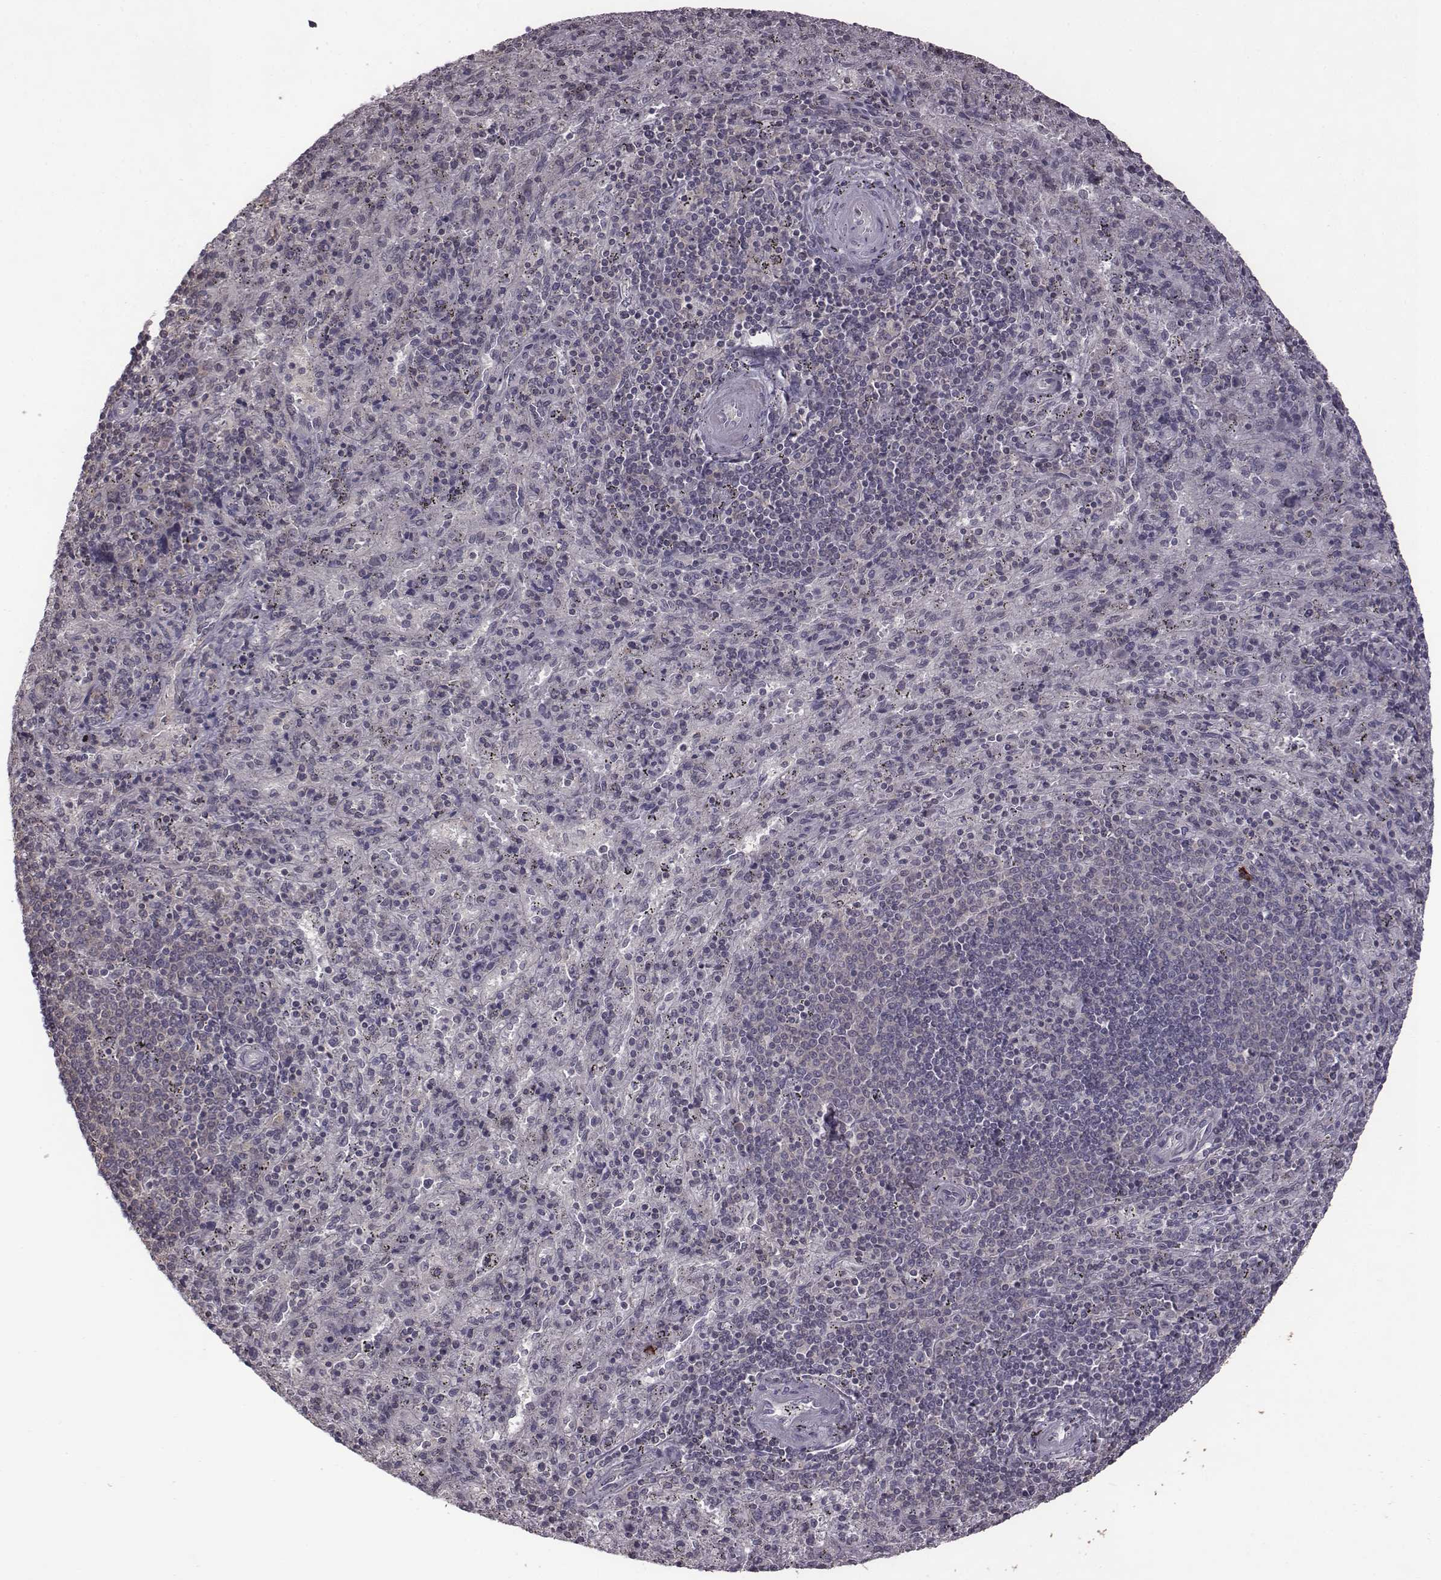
{"staining": {"intensity": "negative", "quantity": "none", "location": "none"}, "tissue": "spleen", "cell_type": "Cells in red pulp", "image_type": "normal", "snomed": [{"axis": "morphology", "description": "Normal tissue, NOS"}, {"axis": "topography", "description": "Spleen"}], "caption": "This is an immunohistochemistry histopathology image of benign human spleen. There is no positivity in cells in red pulp.", "gene": "BICDL1", "patient": {"sex": "male", "age": 57}}